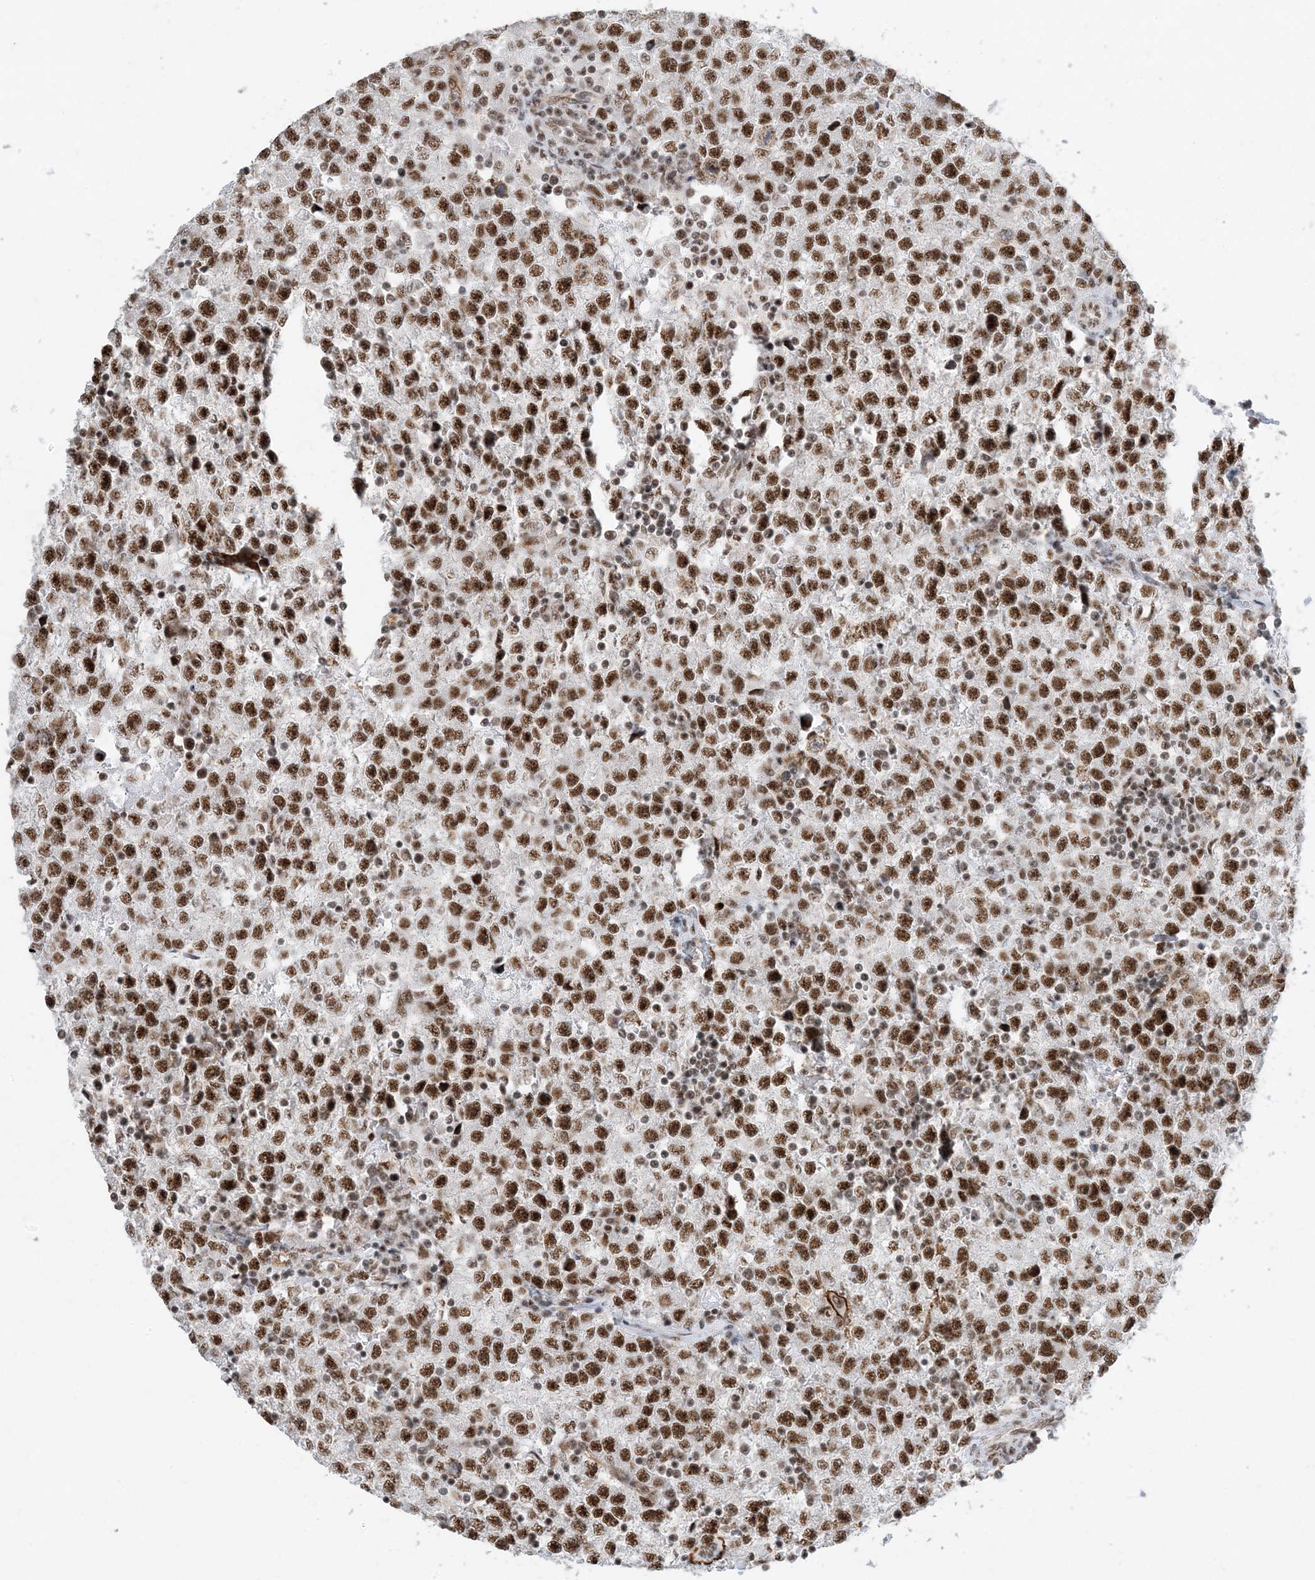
{"staining": {"intensity": "strong", "quantity": ">75%", "location": "nuclear"}, "tissue": "testis cancer", "cell_type": "Tumor cells", "image_type": "cancer", "snomed": [{"axis": "morphology", "description": "Seminoma, NOS"}, {"axis": "topography", "description": "Testis"}], "caption": "Immunohistochemical staining of human testis cancer demonstrates high levels of strong nuclear protein expression in about >75% of tumor cells.", "gene": "SF3A3", "patient": {"sex": "male", "age": 22}}